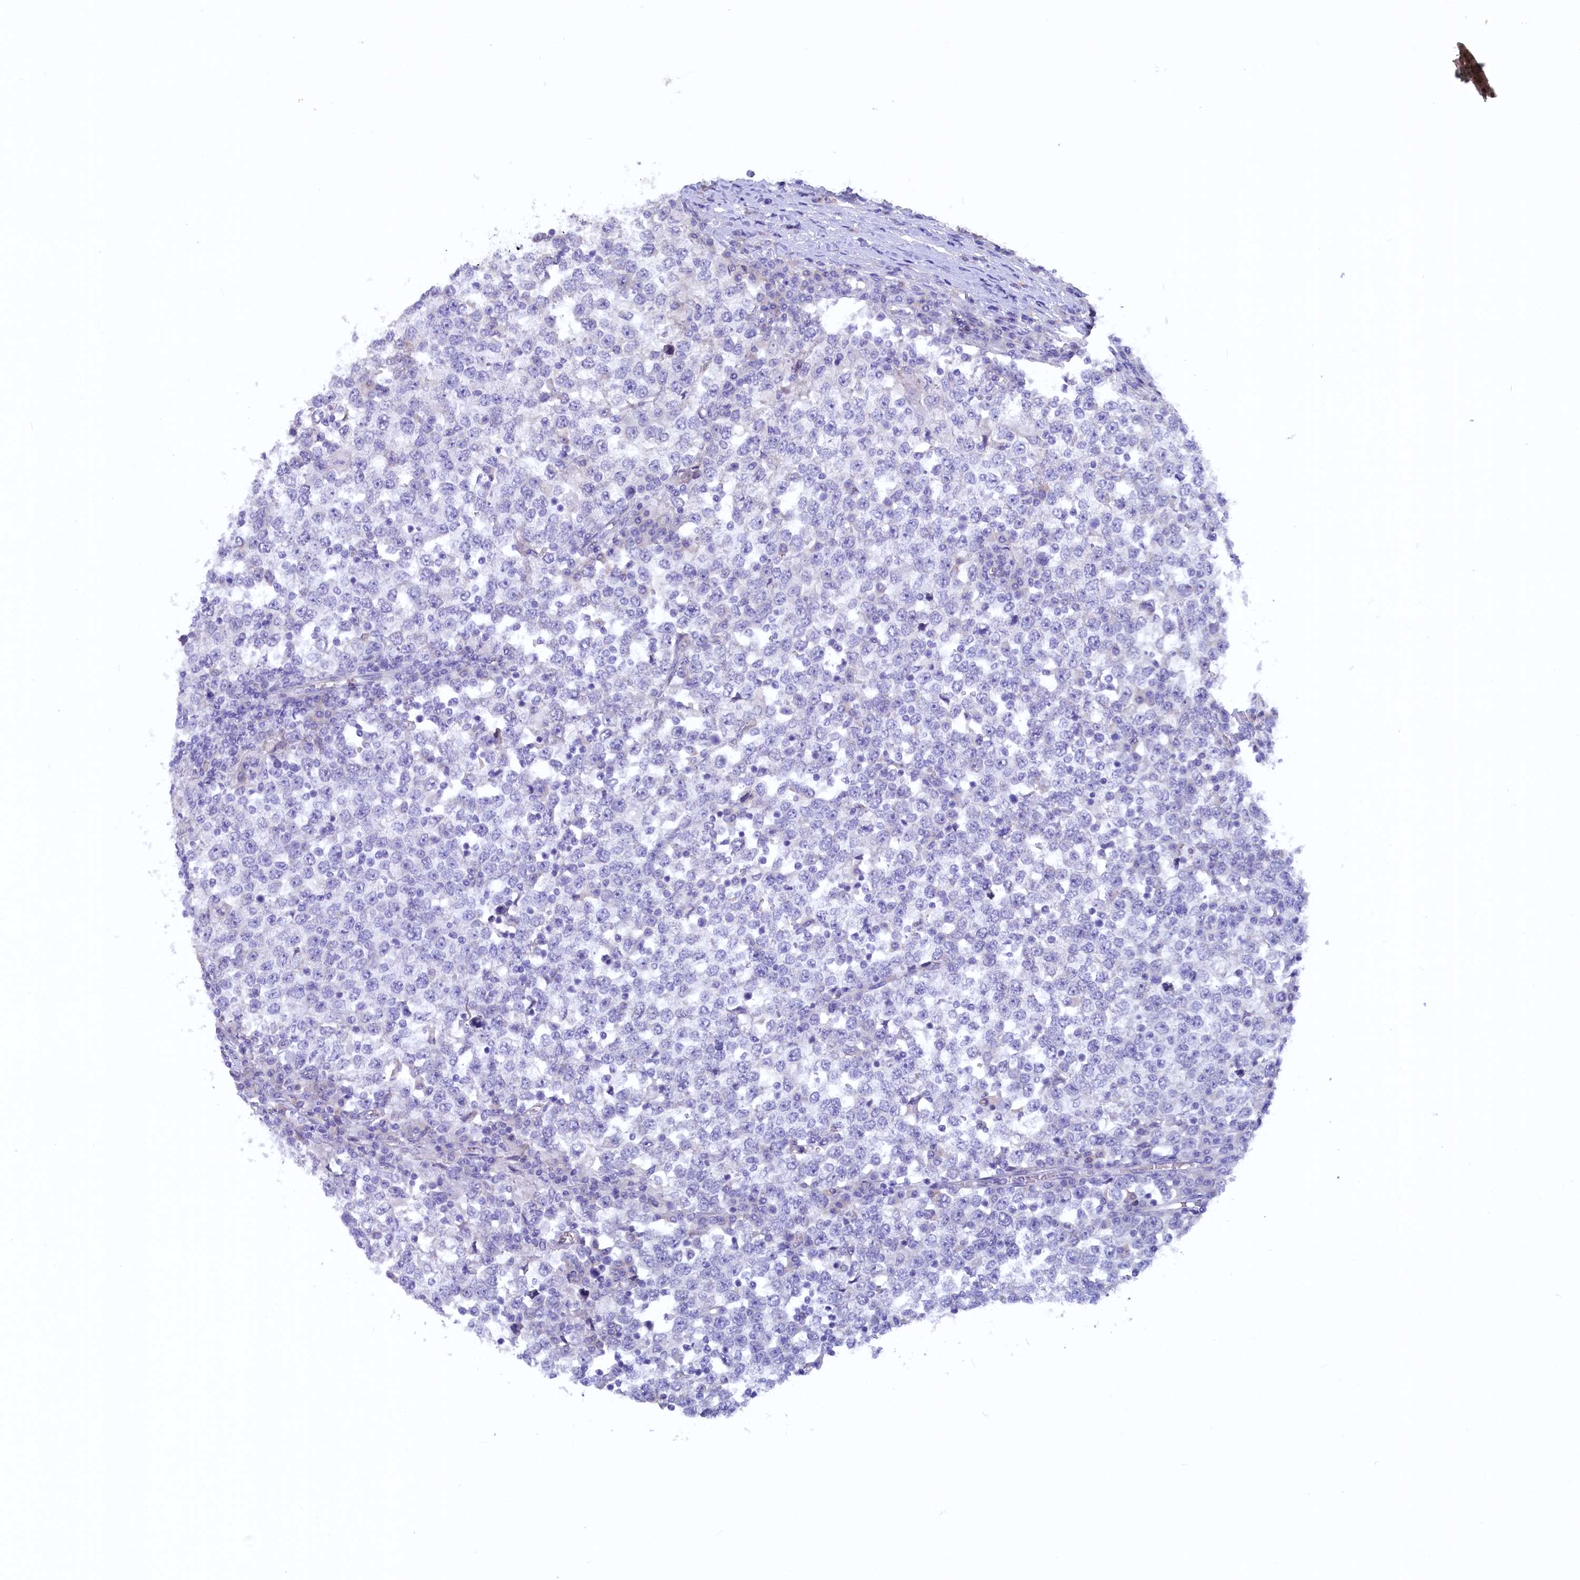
{"staining": {"intensity": "negative", "quantity": "none", "location": "none"}, "tissue": "testis cancer", "cell_type": "Tumor cells", "image_type": "cancer", "snomed": [{"axis": "morphology", "description": "Seminoma, NOS"}, {"axis": "topography", "description": "Testis"}], "caption": "Testis cancer was stained to show a protein in brown. There is no significant positivity in tumor cells.", "gene": "ZSWIM4", "patient": {"sex": "male", "age": 65}}